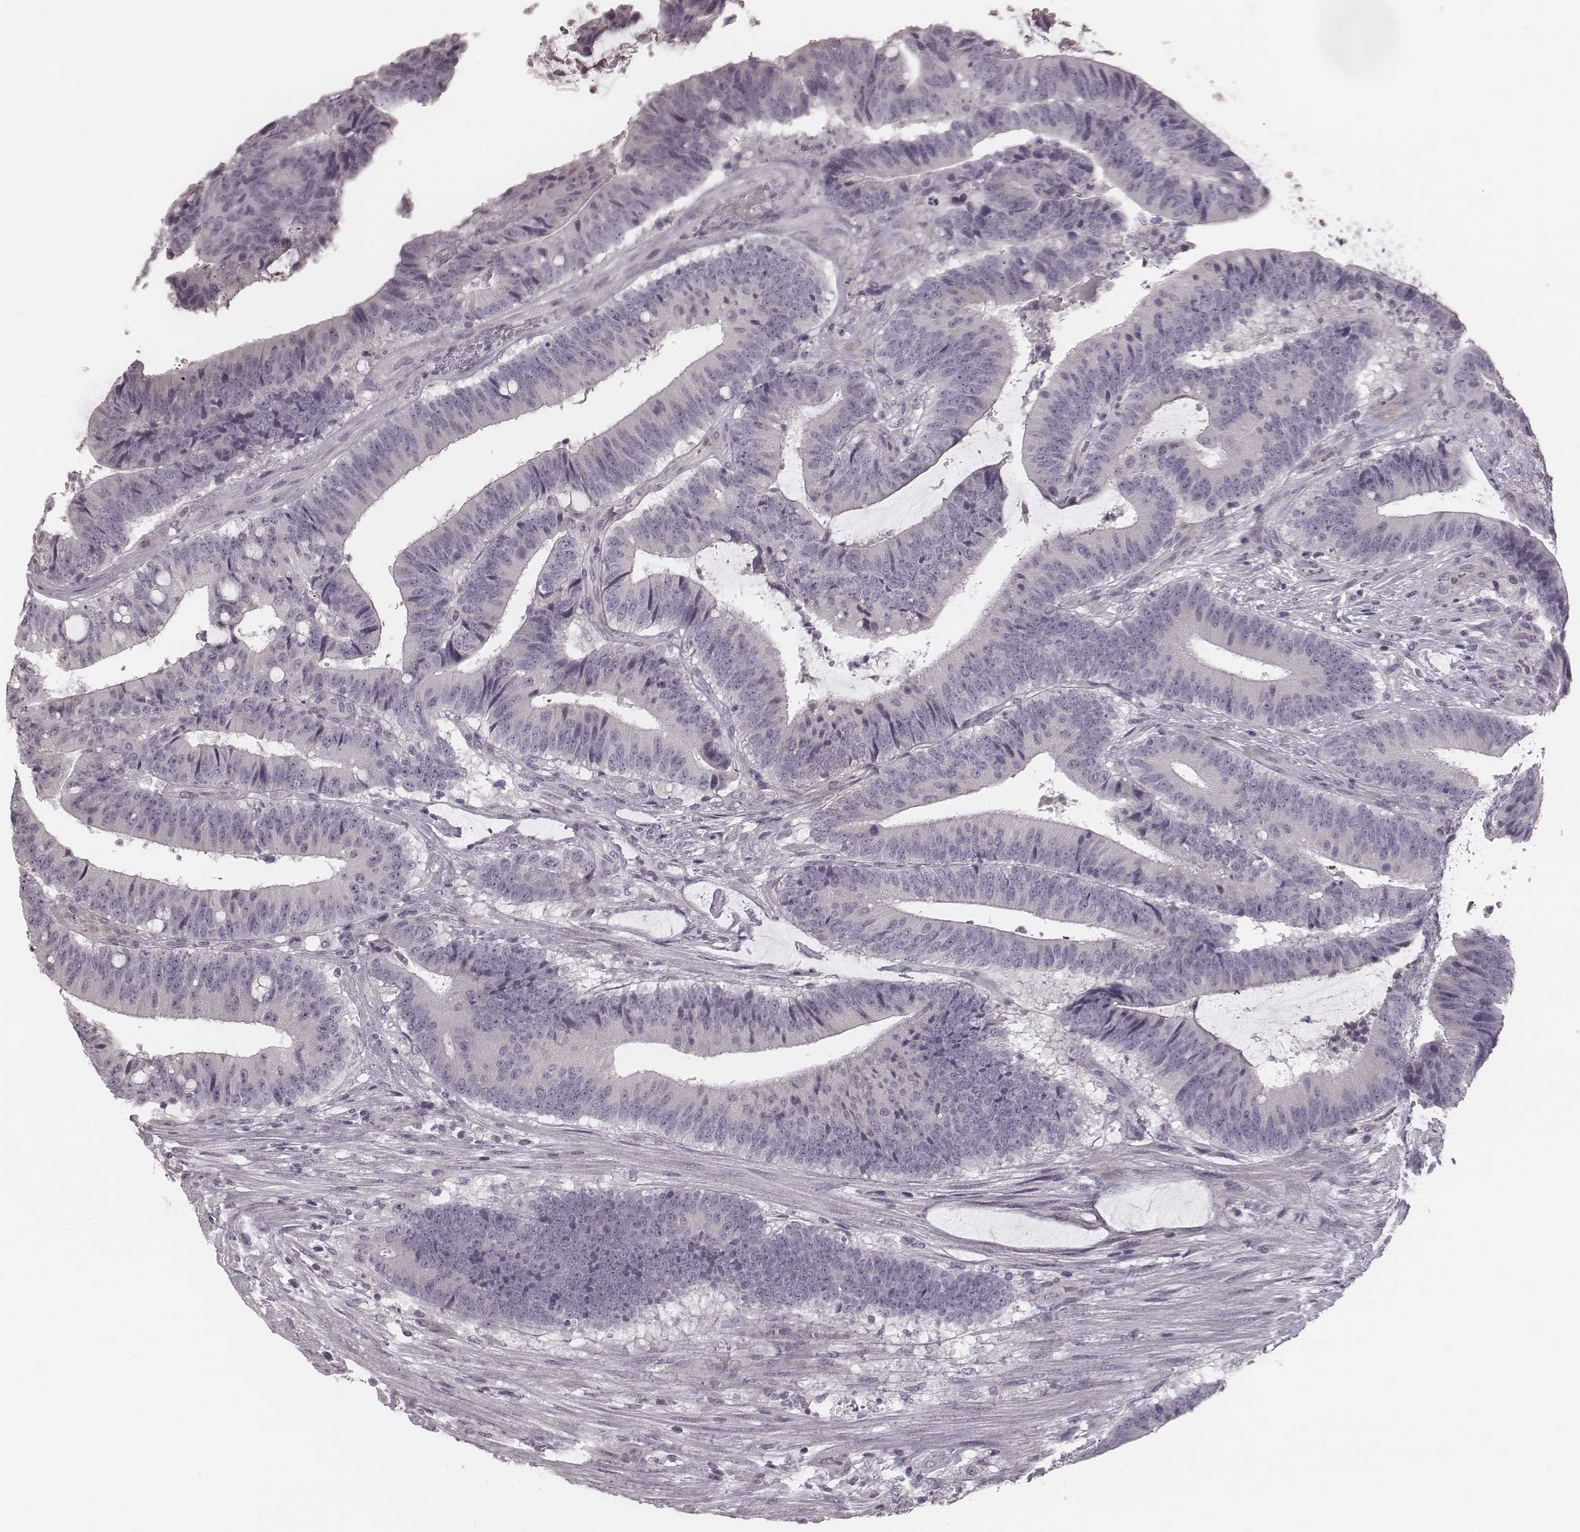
{"staining": {"intensity": "negative", "quantity": "none", "location": "none"}, "tissue": "colorectal cancer", "cell_type": "Tumor cells", "image_type": "cancer", "snomed": [{"axis": "morphology", "description": "Adenocarcinoma, NOS"}, {"axis": "topography", "description": "Colon"}], "caption": "DAB (3,3'-diaminobenzidine) immunohistochemical staining of adenocarcinoma (colorectal) exhibits no significant staining in tumor cells.", "gene": "SPA17", "patient": {"sex": "female", "age": 43}}